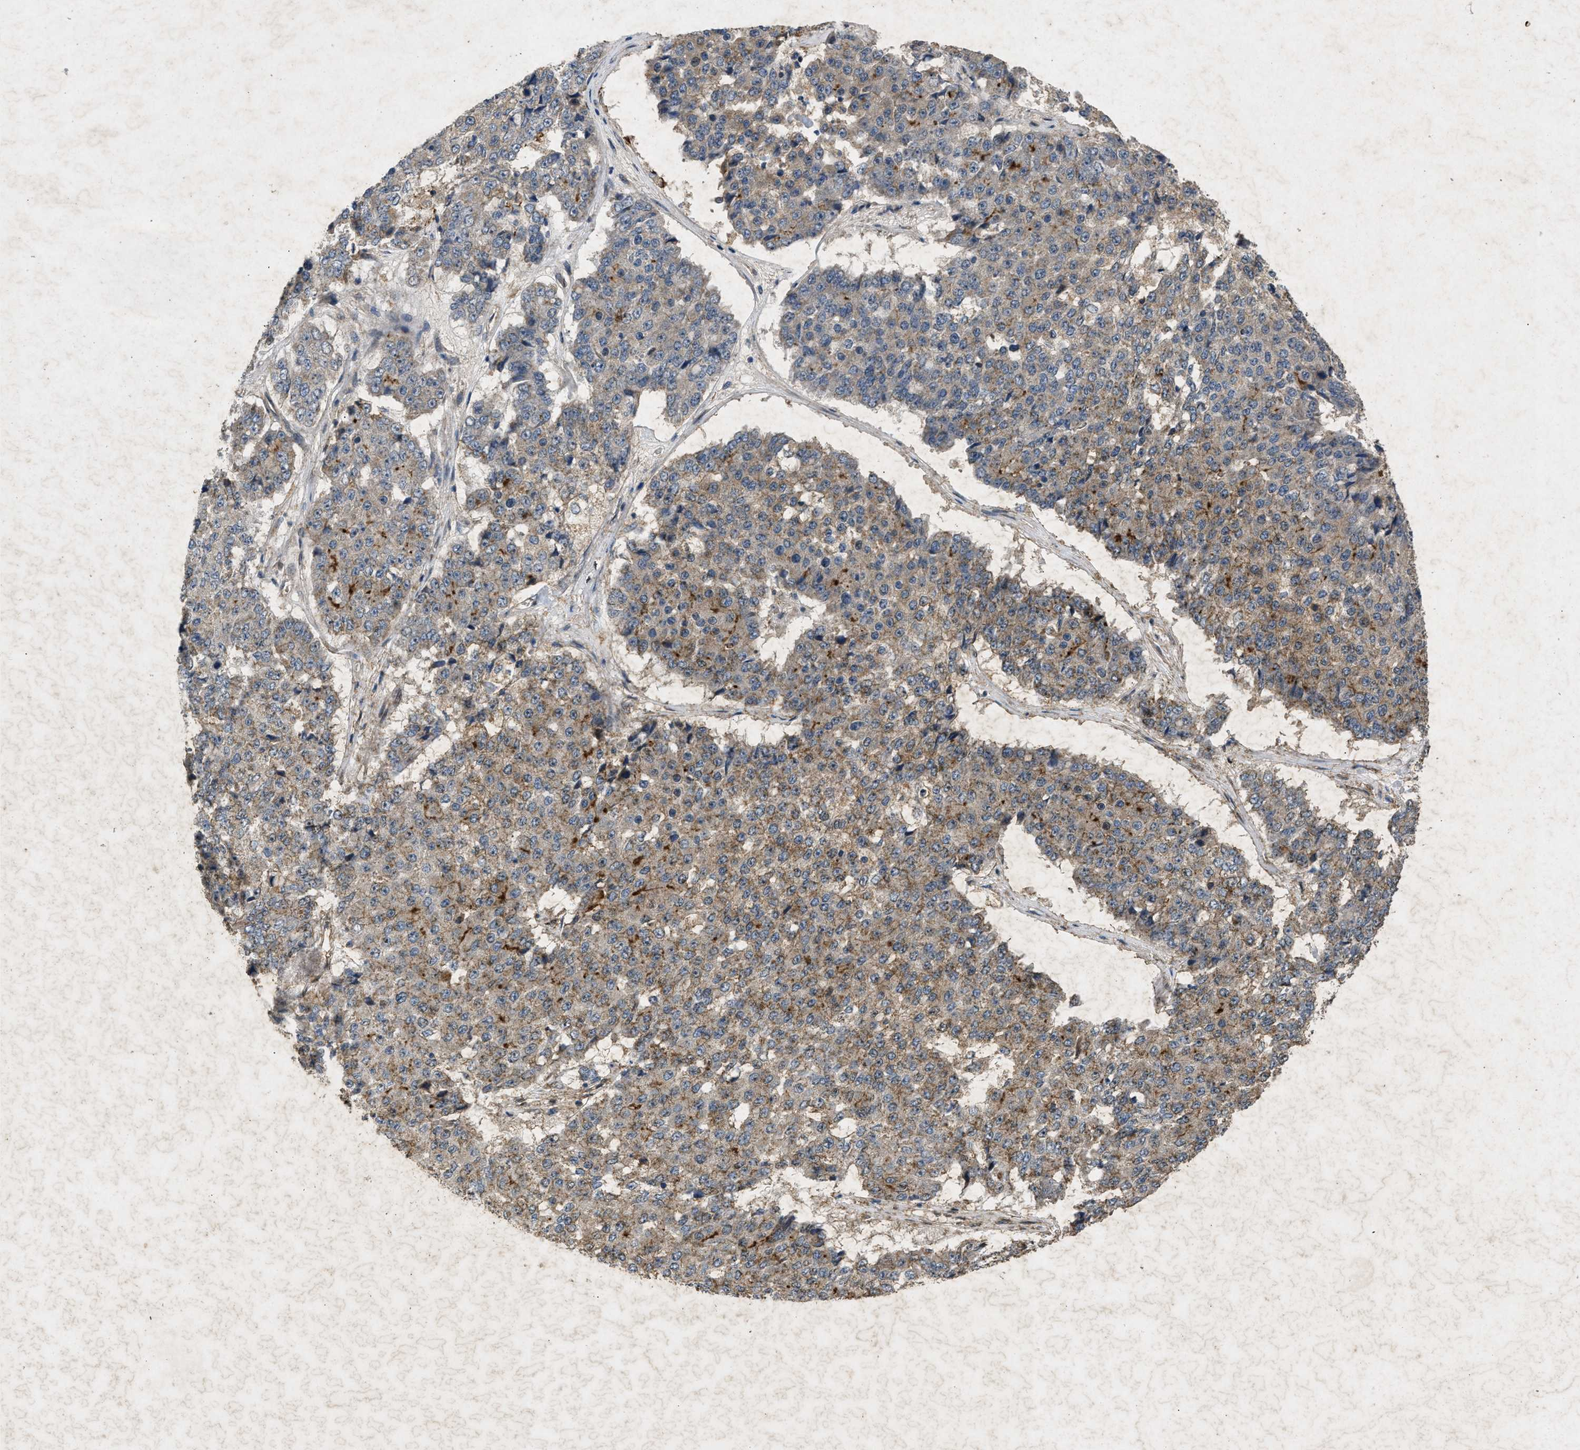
{"staining": {"intensity": "moderate", "quantity": ">75%", "location": "cytoplasmic/membranous"}, "tissue": "pancreatic cancer", "cell_type": "Tumor cells", "image_type": "cancer", "snomed": [{"axis": "morphology", "description": "Adenocarcinoma, NOS"}, {"axis": "topography", "description": "Pancreas"}], "caption": "The image reveals immunohistochemical staining of pancreatic cancer (adenocarcinoma). There is moderate cytoplasmic/membranous positivity is appreciated in about >75% of tumor cells.", "gene": "PRKG2", "patient": {"sex": "male", "age": 50}}